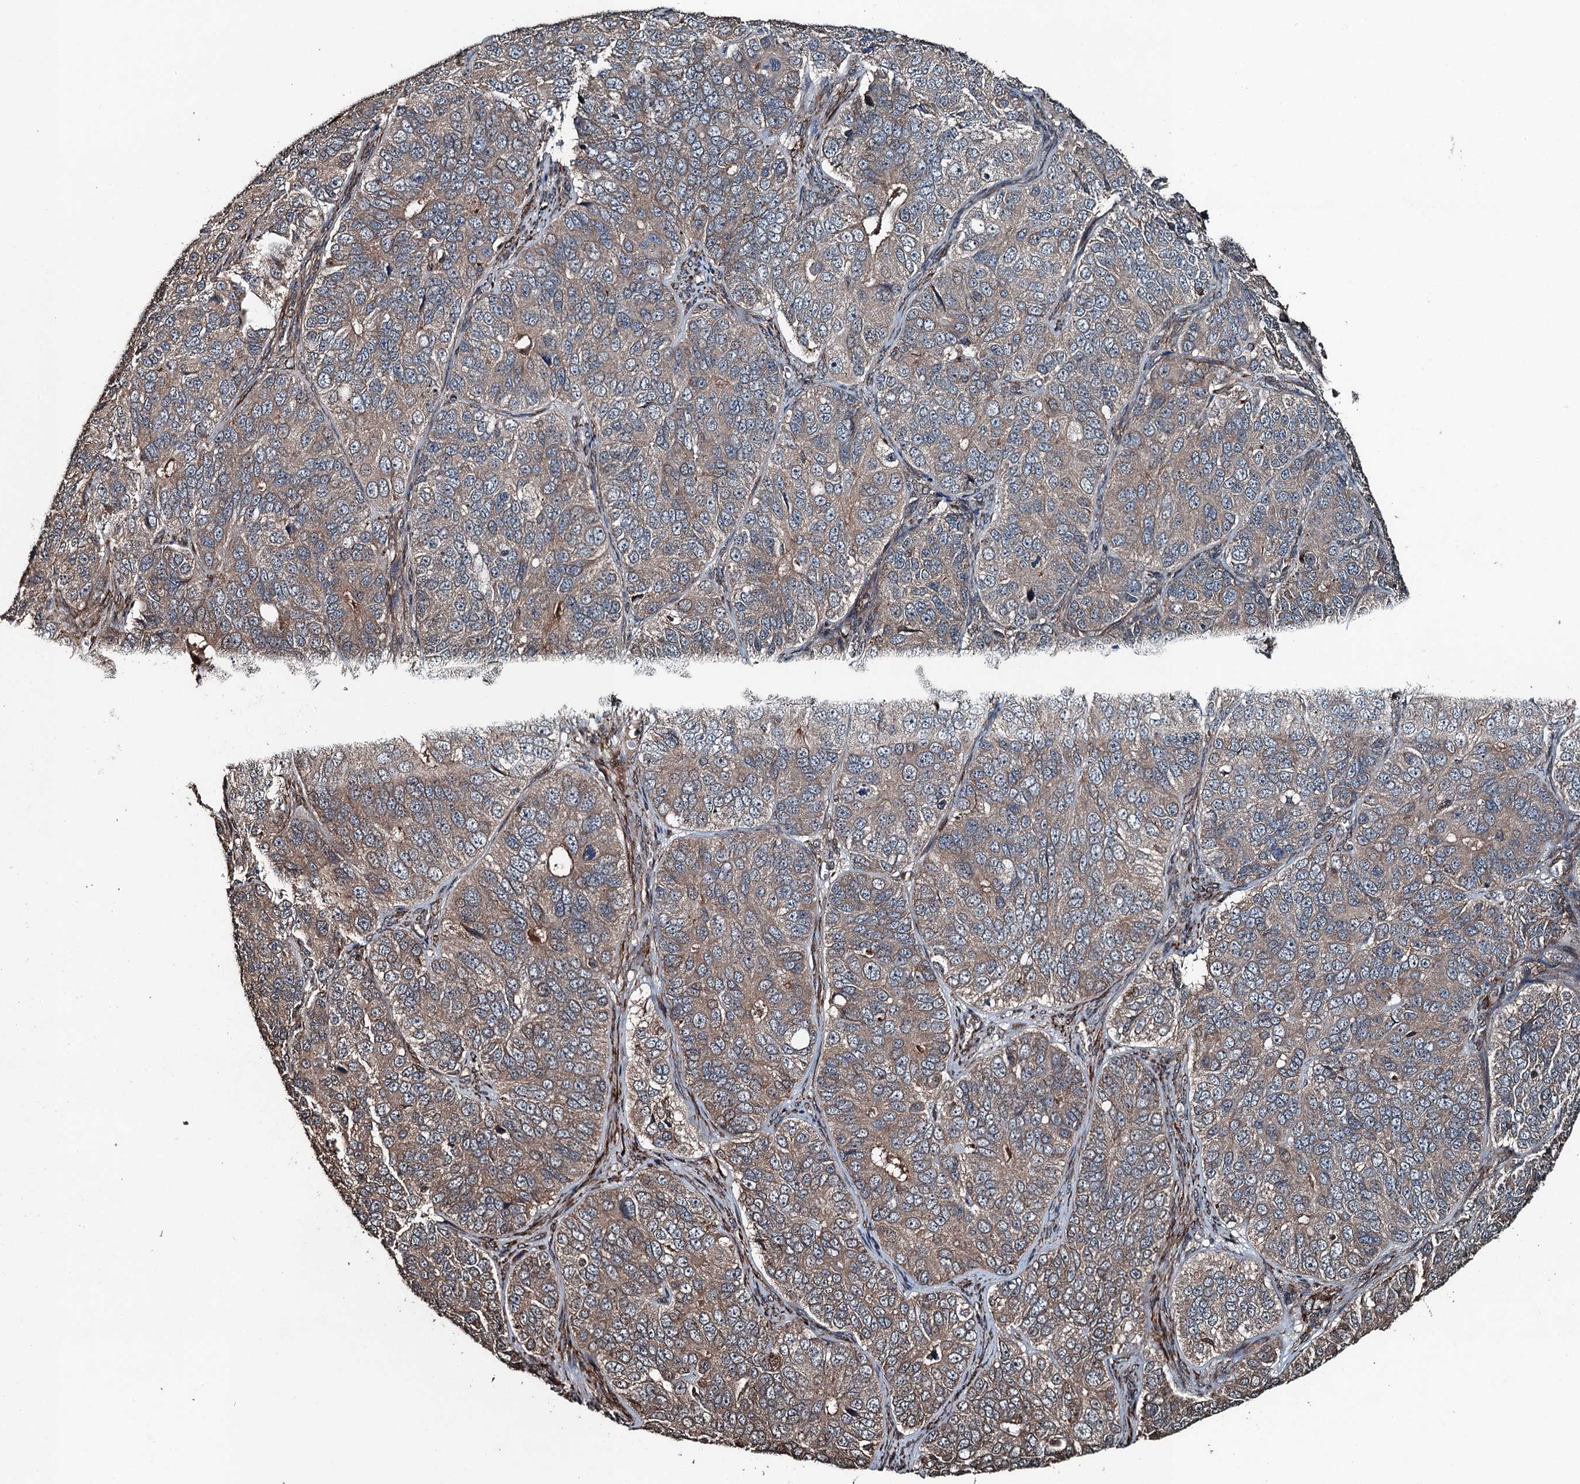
{"staining": {"intensity": "weak", "quantity": ">75%", "location": "cytoplasmic/membranous"}, "tissue": "ovarian cancer", "cell_type": "Tumor cells", "image_type": "cancer", "snomed": [{"axis": "morphology", "description": "Carcinoma, endometroid"}, {"axis": "topography", "description": "Ovary"}], "caption": "Ovarian endometroid carcinoma was stained to show a protein in brown. There is low levels of weak cytoplasmic/membranous expression in about >75% of tumor cells.", "gene": "TCTN1", "patient": {"sex": "female", "age": 51}}